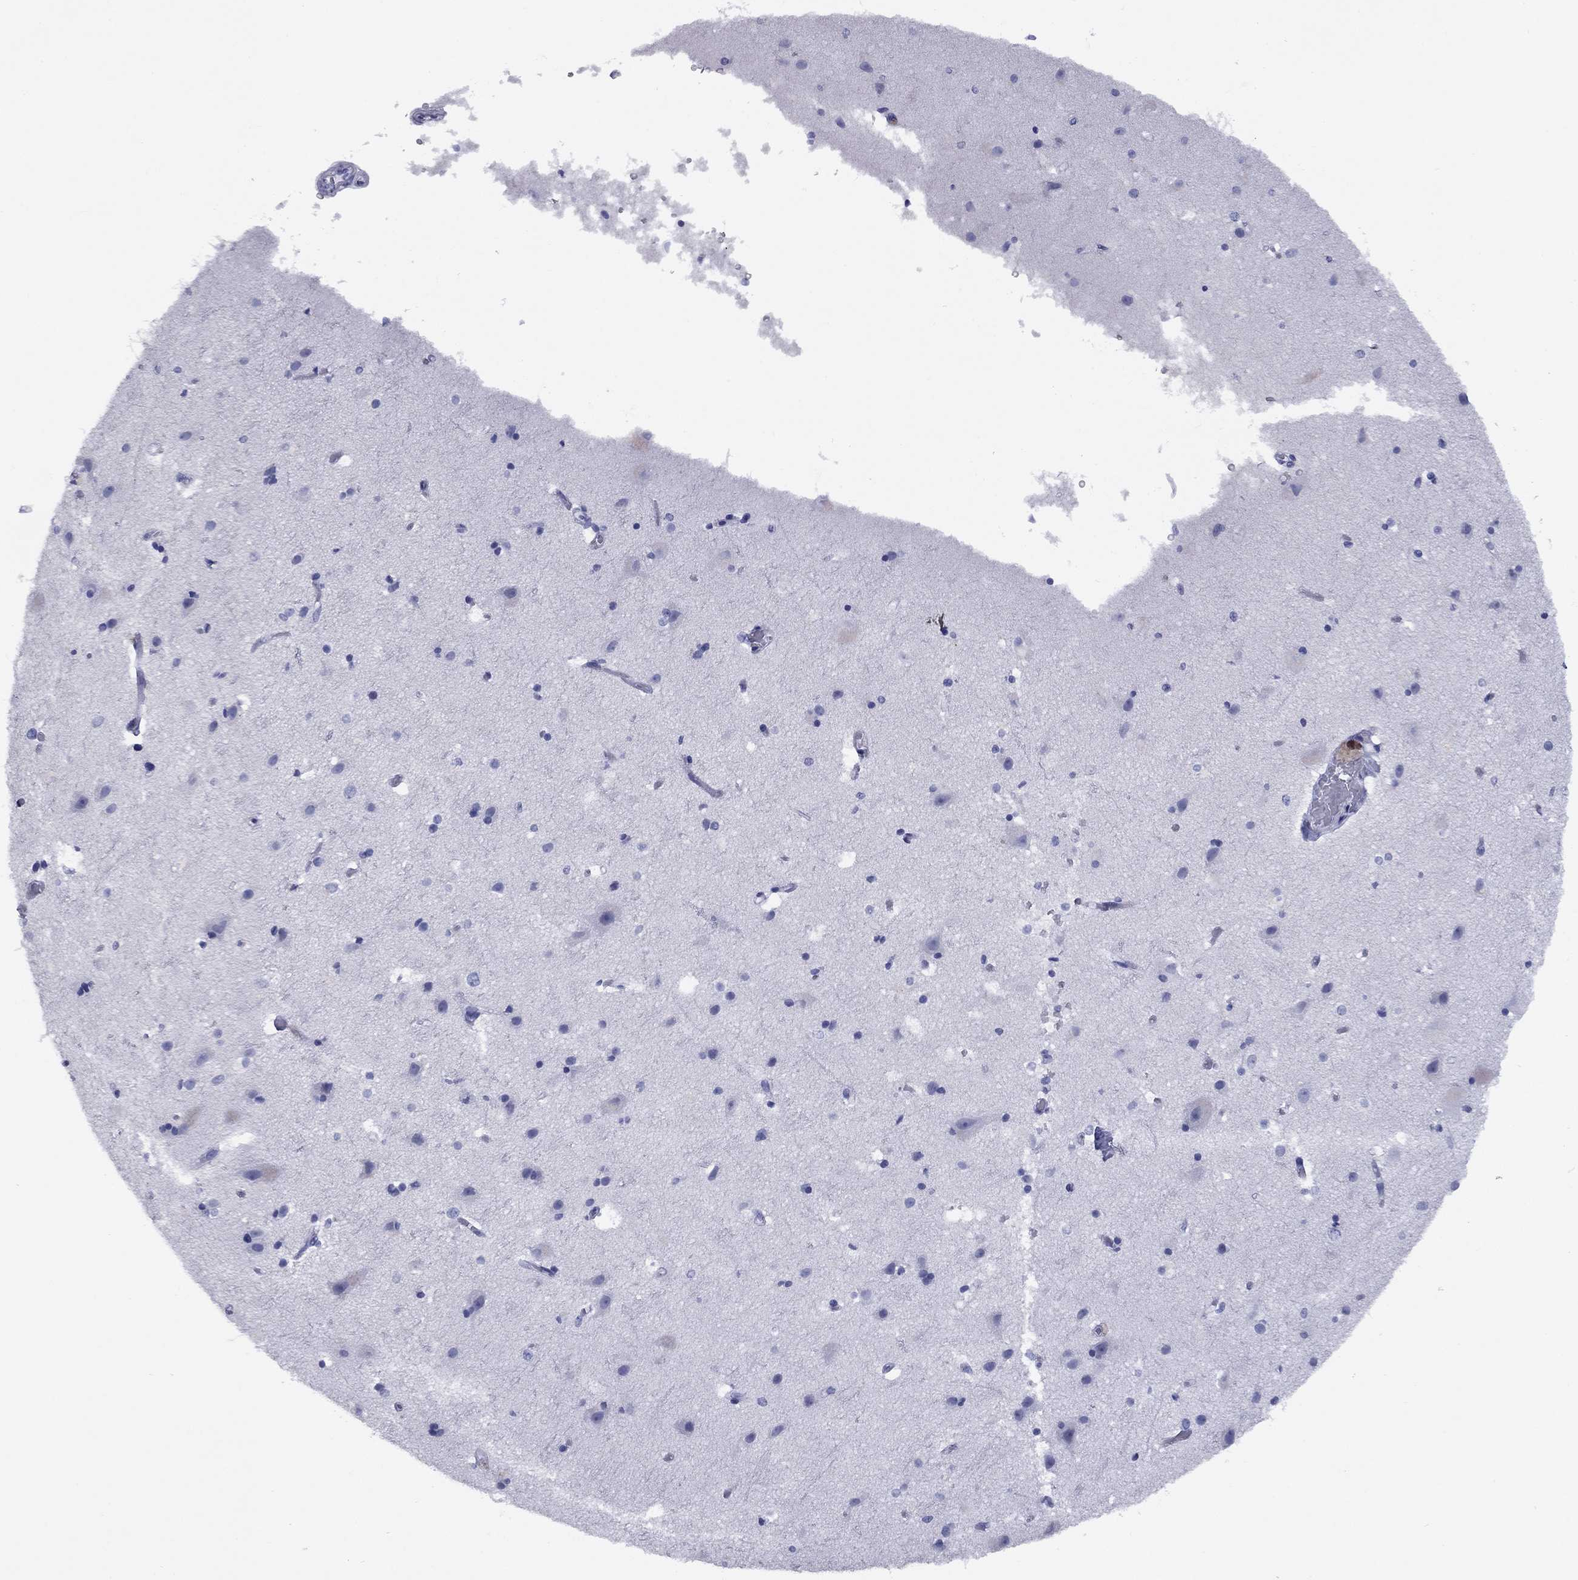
{"staining": {"intensity": "negative", "quantity": "none", "location": "none"}, "tissue": "cerebral cortex", "cell_type": "Endothelial cells", "image_type": "normal", "snomed": [{"axis": "morphology", "description": "Normal tissue, NOS"}, {"axis": "topography", "description": "Cerebral cortex"}], "caption": "Histopathology image shows no significant protein staining in endothelial cells of unremarkable cerebral cortex. Nuclei are stained in blue.", "gene": "NPPA", "patient": {"sex": "female", "age": 52}}